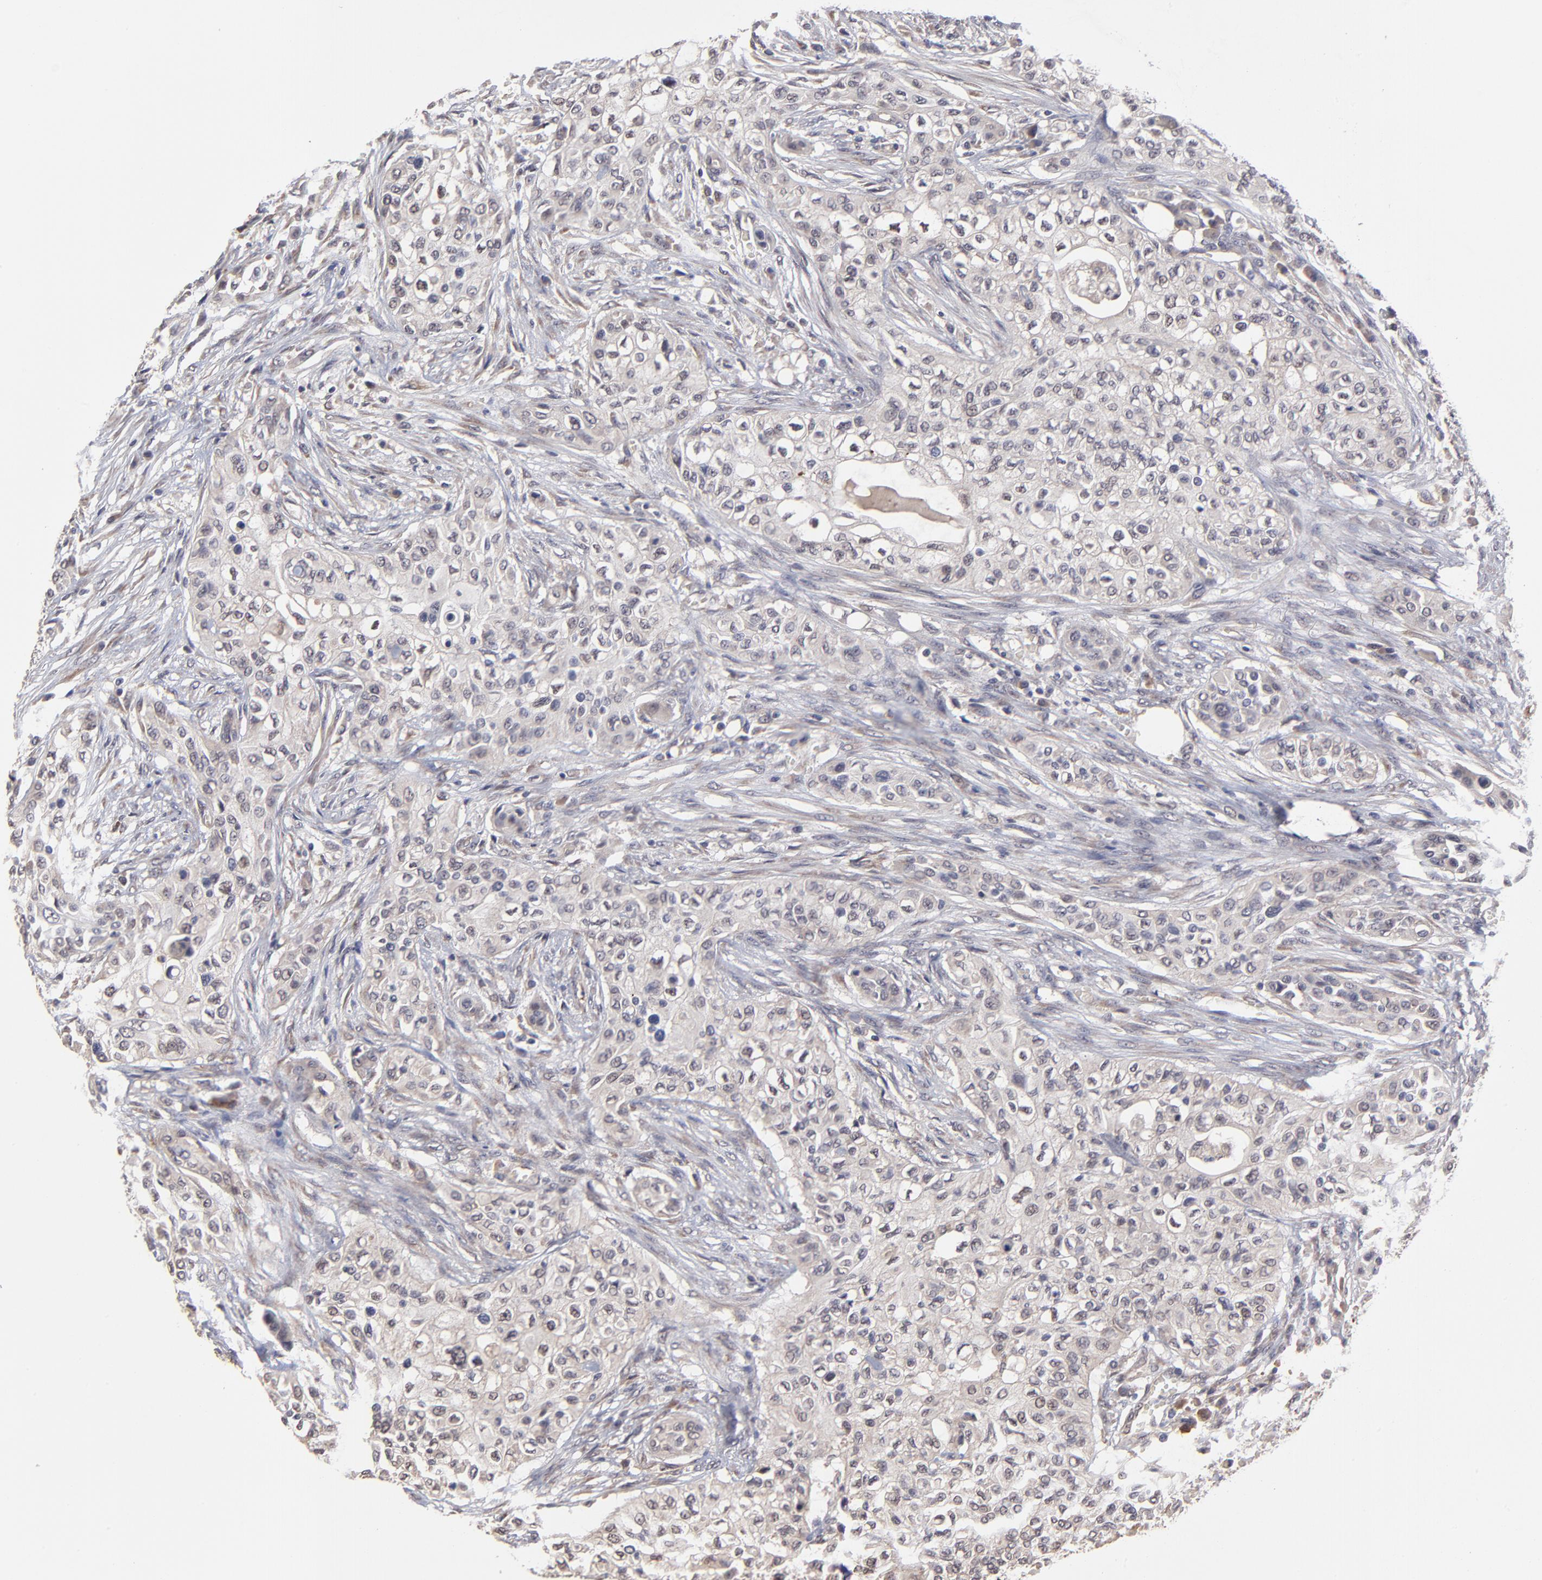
{"staining": {"intensity": "weak", "quantity": ">75%", "location": "cytoplasmic/membranous"}, "tissue": "urothelial cancer", "cell_type": "Tumor cells", "image_type": "cancer", "snomed": [{"axis": "morphology", "description": "Urothelial carcinoma, High grade"}, {"axis": "topography", "description": "Urinary bladder"}], "caption": "Immunohistochemical staining of urothelial carcinoma (high-grade) reveals low levels of weak cytoplasmic/membranous positivity in approximately >75% of tumor cells.", "gene": "CHL1", "patient": {"sex": "male", "age": 74}}